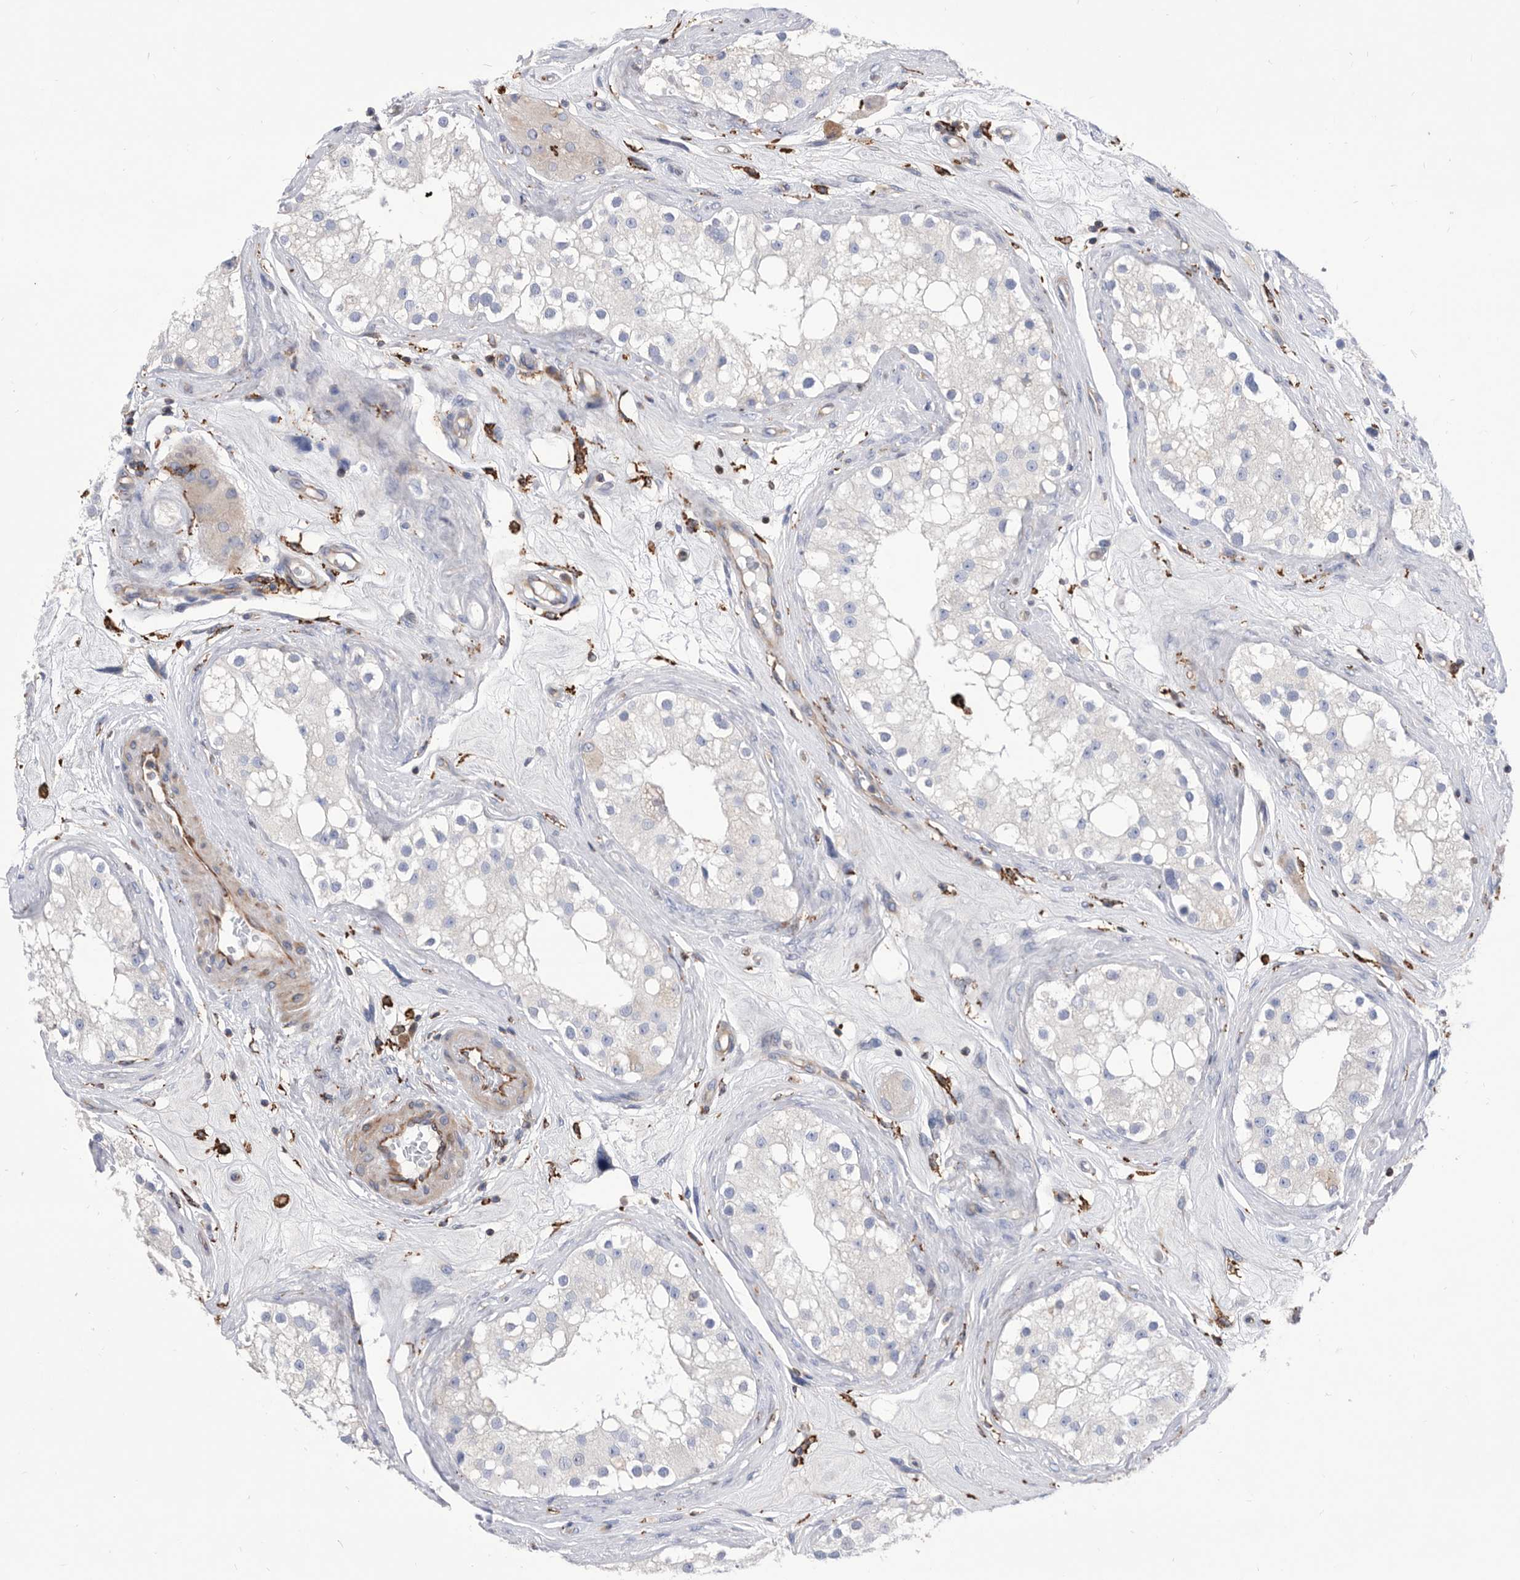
{"staining": {"intensity": "negative", "quantity": "none", "location": "none"}, "tissue": "testis", "cell_type": "Cells in seminiferous ducts", "image_type": "normal", "snomed": [{"axis": "morphology", "description": "Normal tissue, NOS"}, {"axis": "topography", "description": "Testis"}], "caption": "An image of human testis is negative for staining in cells in seminiferous ducts. (Brightfield microscopy of DAB immunohistochemistry (IHC) at high magnification).", "gene": "SMG7", "patient": {"sex": "male", "age": 84}}